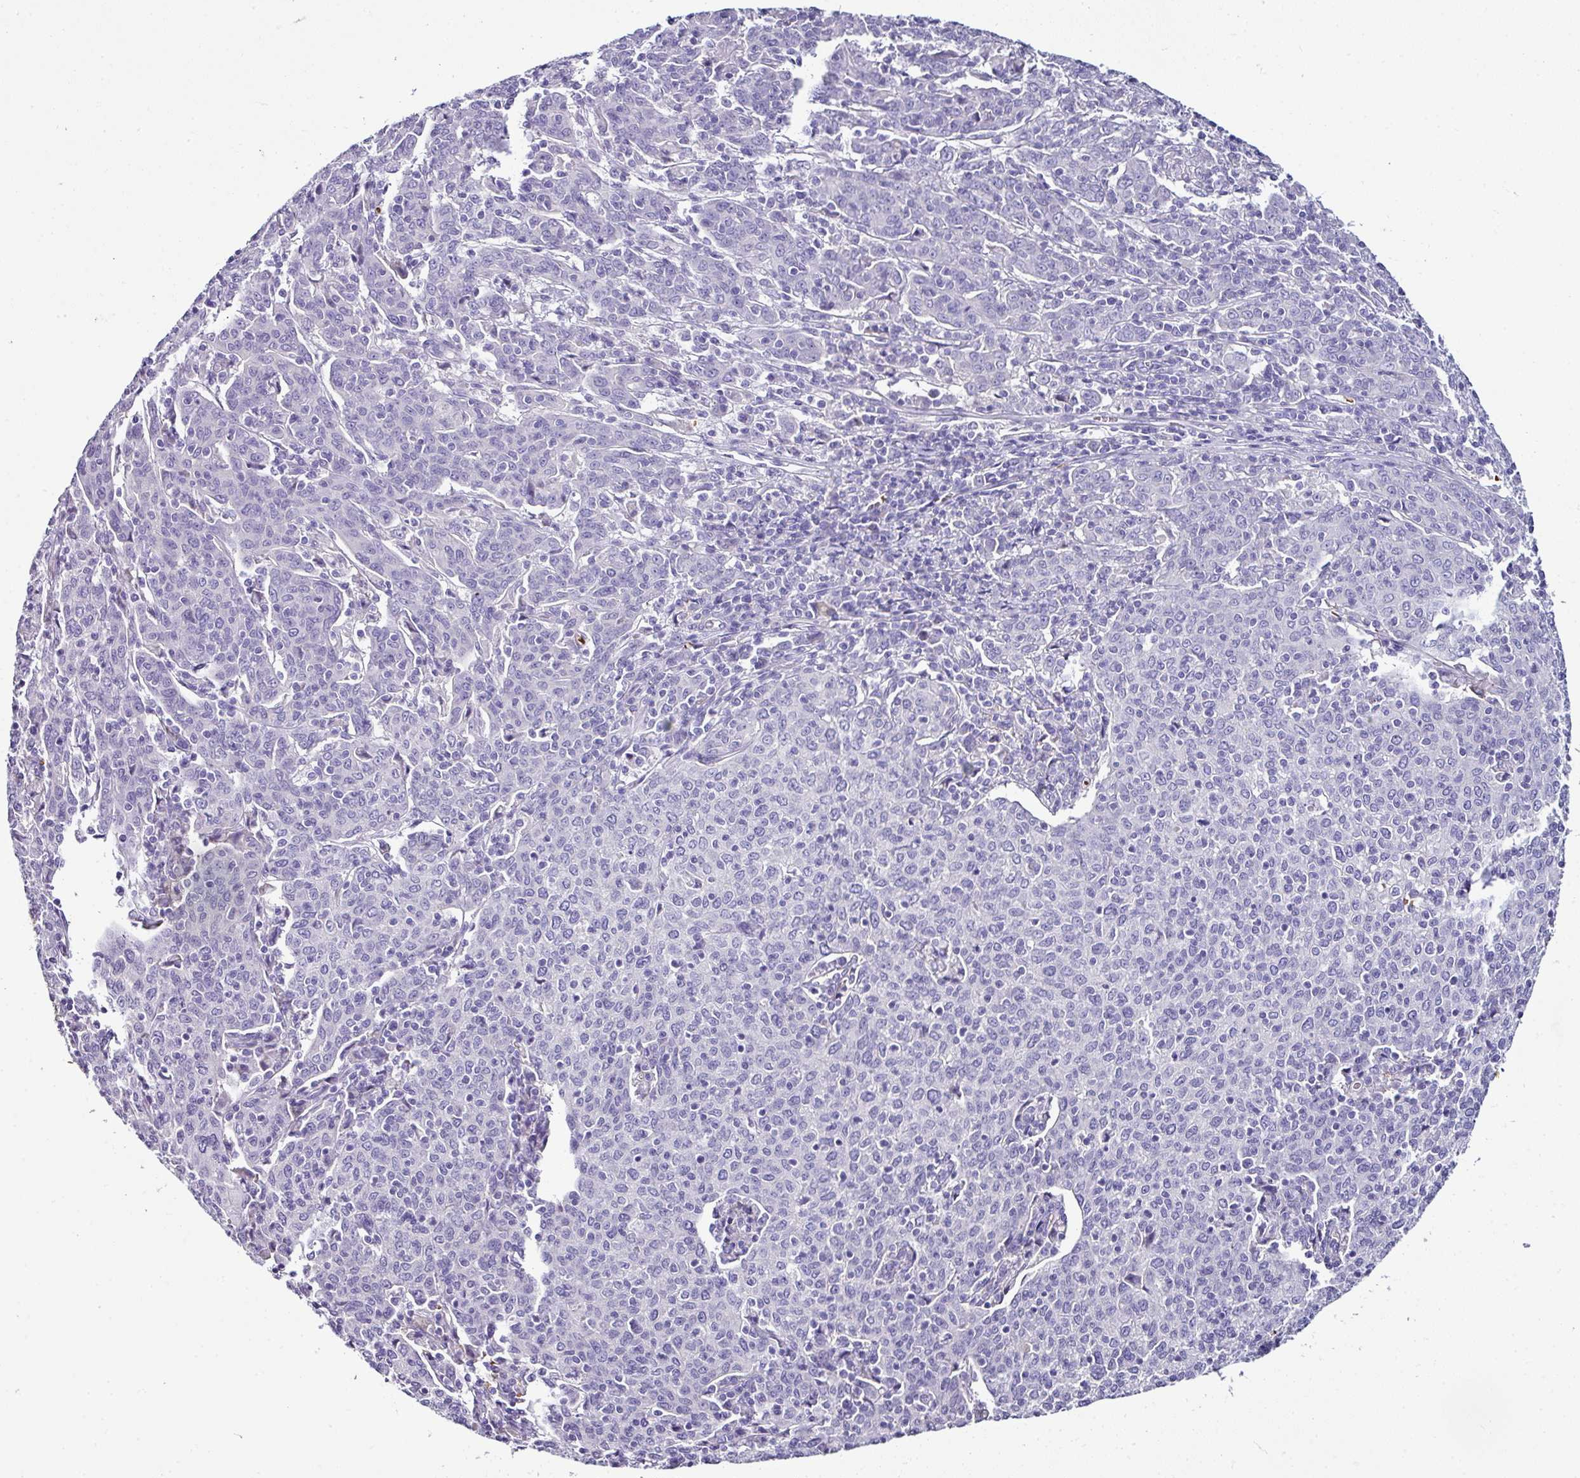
{"staining": {"intensity": "negative", "quantity": "none", "location": "none"}, "tissue": "cervical cancer", "cell_type": "Tumor cells", "image_type": "cancer", "snomed": [{"axis": "morphology", "description": "Squamous cell carcinoma, NOS"}, {"axis": "topography", "description": "Cervix"}], "caption": "Tumor cells are negative for brown protein staining in cervical cancer.", "gene": "NAPSA", "patient": {"sex": "female", "age": 67}}